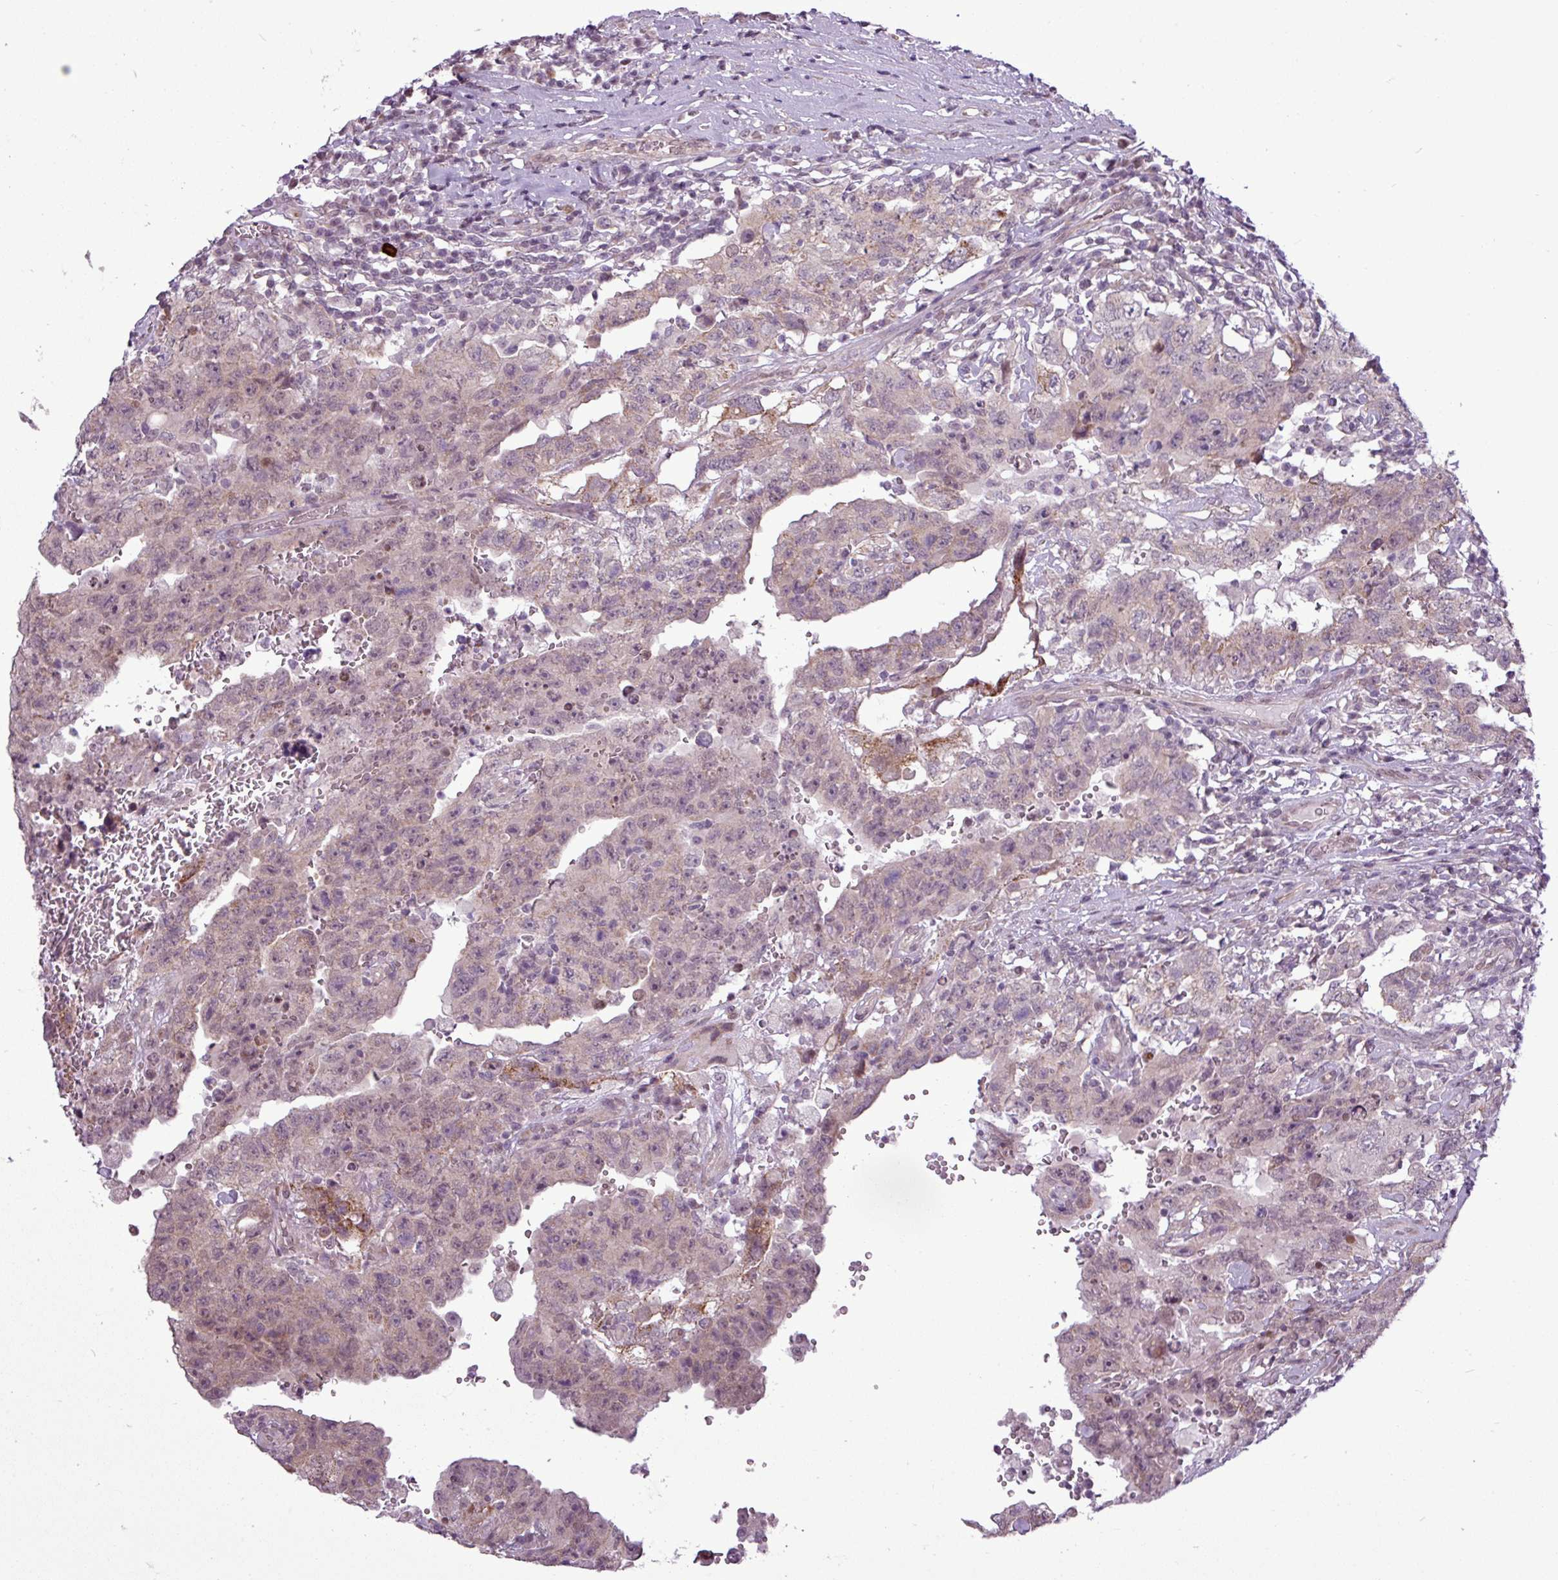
{"staining": {"intensity": "weak", "quantity": "<25%", "location": "cytoplasmic/membranous,nuclear"}, "tissue": "testis cancer", "cell_type": "Tumor cells", "image_type": "cancer", "snomed": [{"axis": "morphology", "description": "Carcinoma, Embryonal, NOS"}, {"axis": "topography", "description": "Testis"}], "caption": "This is an IHC histopathology image of human testis cancer. There is no positivity in tumor cells.", "gene": "GPT2", "patient": {"sex": "male", "age": 26}}